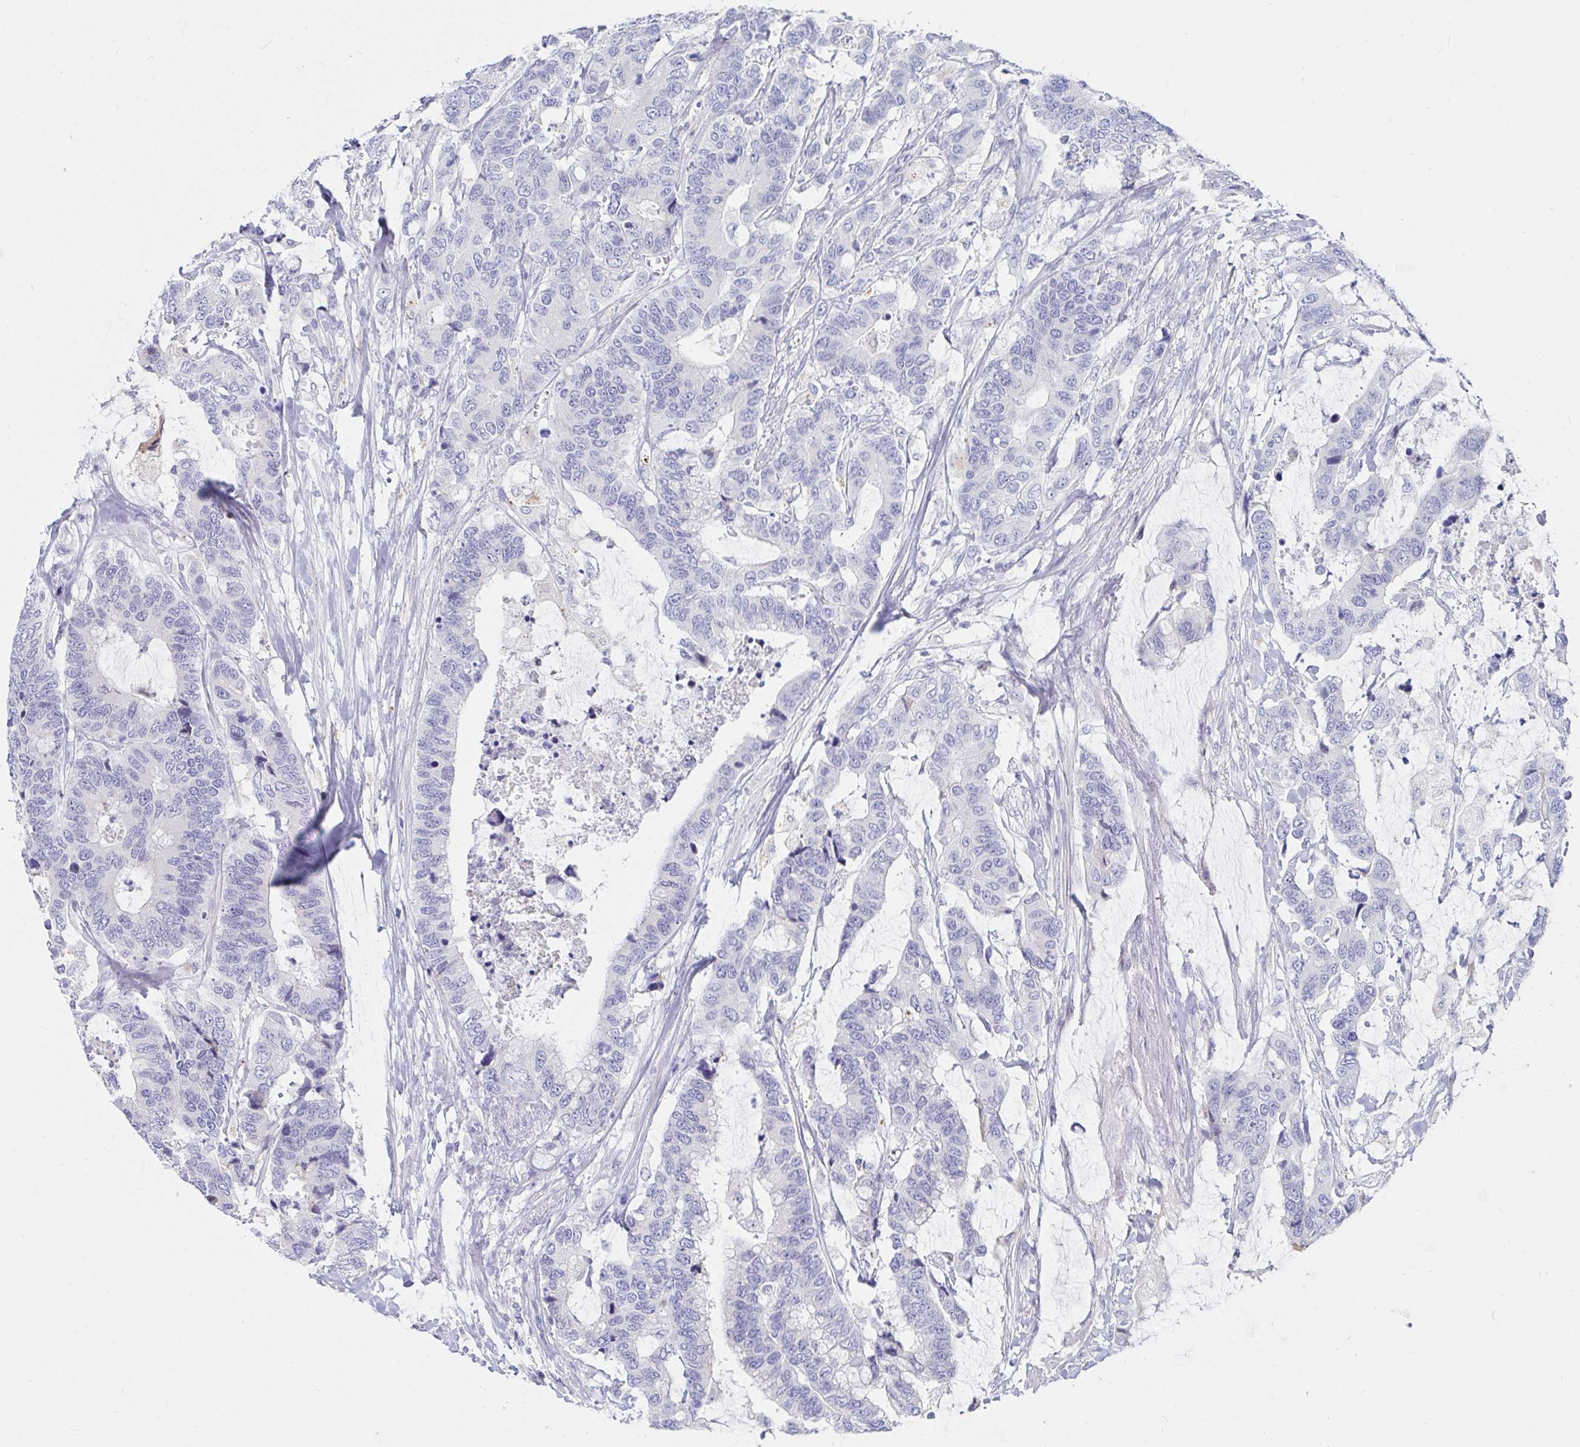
{"staining": {"intensity": "negative", "quantity": "none", "location": "none"}, "tissue": "colorectal cancer", "cell_type": "Tumor cells", "image_type": "cancer", "snomed": [{"axis": "morphology", "description": "Adenocarcinoma, NOS"}, {"axis": "topography", "description": "Rectum"}], "caption": "Image shows no significant protein expression in tumor cells of colorectal cancer (adenocarcinoma).", "gene": "C4orf17", "patient": {"sex": "female", "age": 59}}